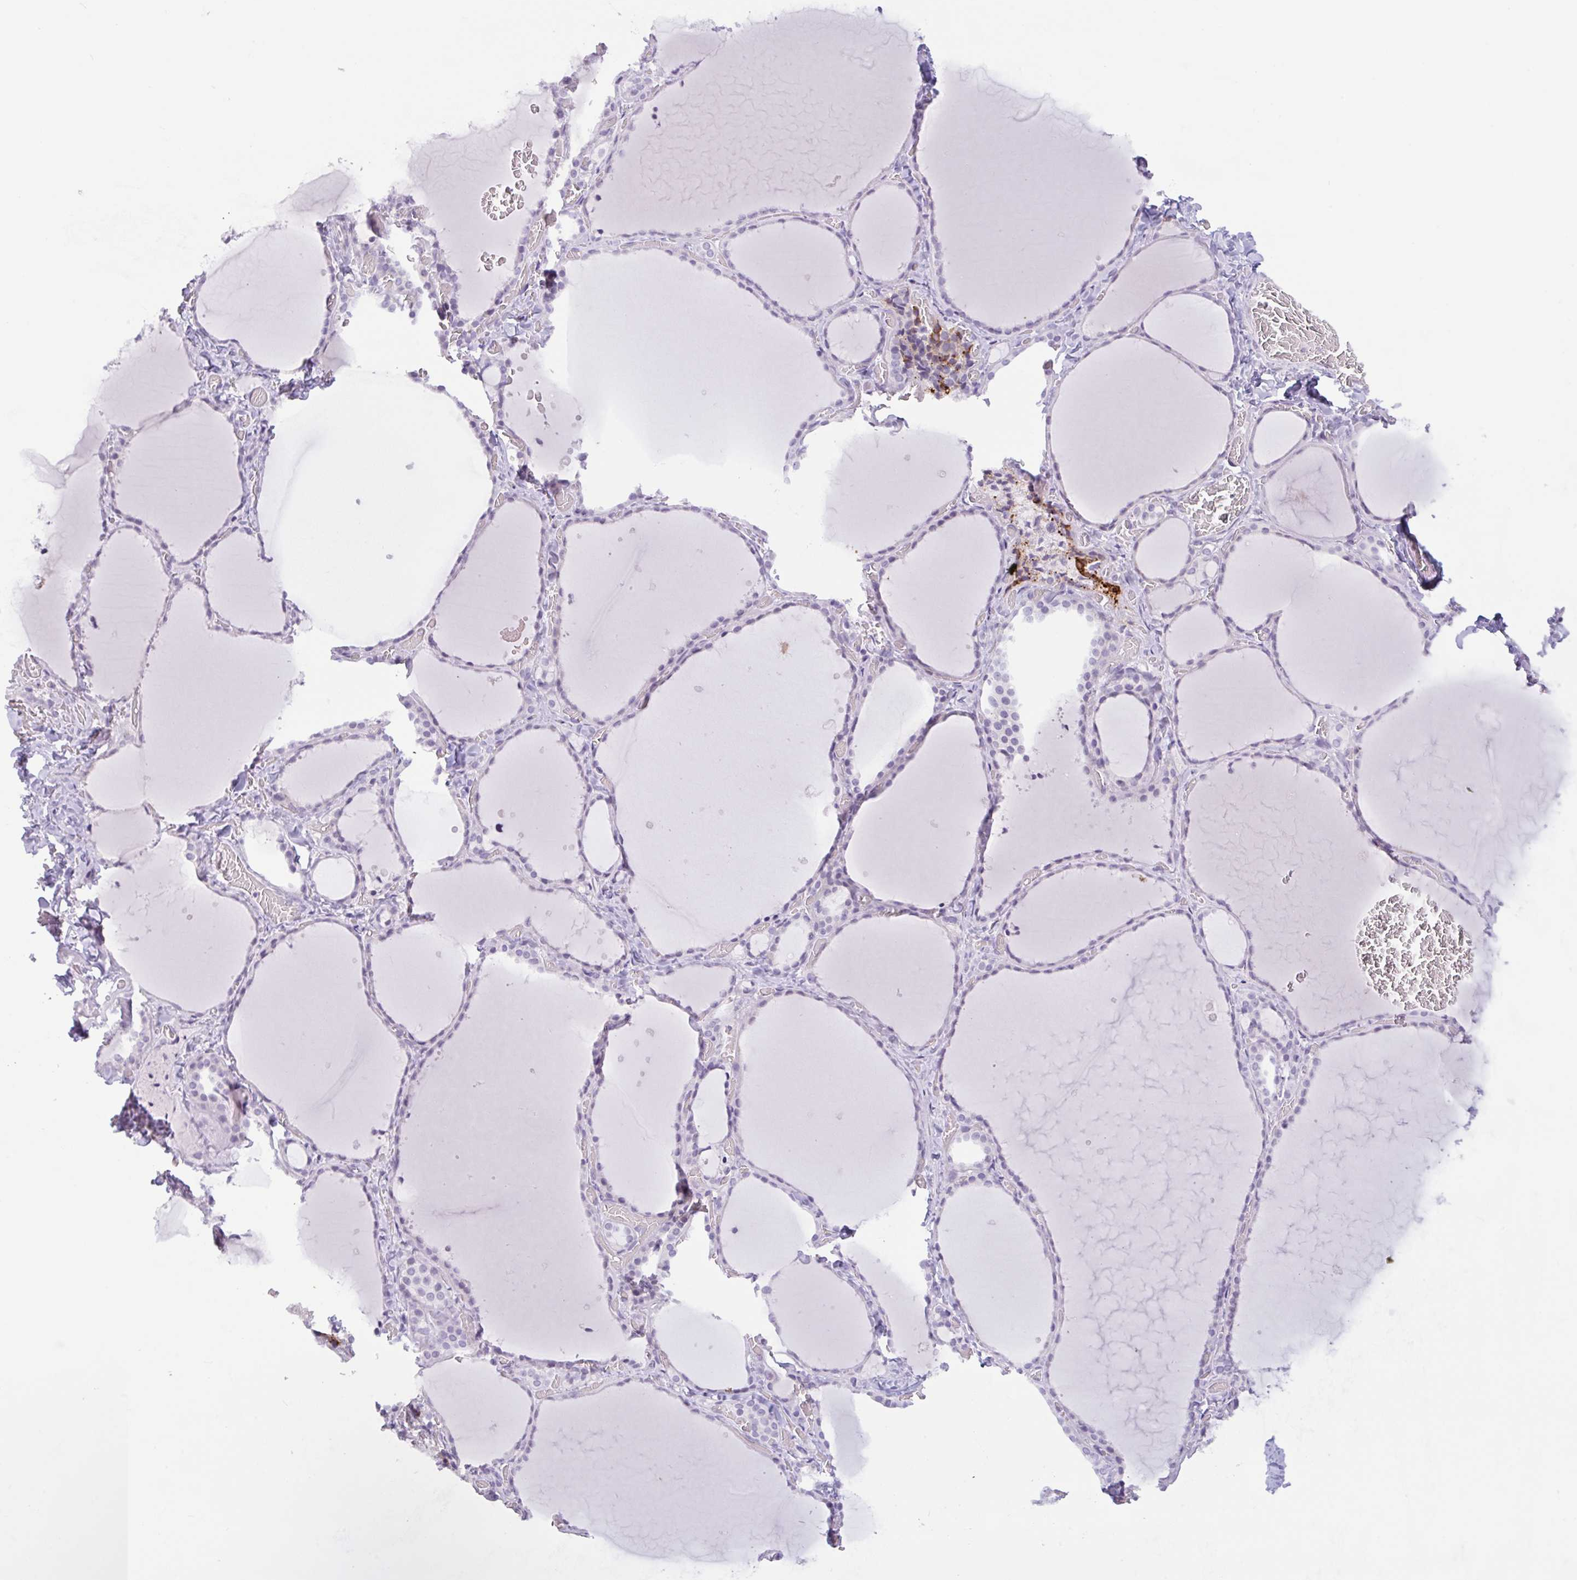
{"staining": {"intensity": "moderate", "quantity": "<25%", "location": "cytoplasmic/membranous"}, "tissue": "thyroid gland", "cell_type": "Glandular cells", "image_type": "normal", "snomed": [{"axis": "morphology", "description": "Normal tissue, NOS"}, {"axis": "topography", "description": "Thyroid gland"}], "caption": "IHC histopathology image of benign thyroid gland stained for a protein (brown), which shows low levels of moderate cytoplasmic/membranous staining in about <25% of glandular cells.", "gene": "CTSE", "patient": {"sex": "female", "age": 36}}